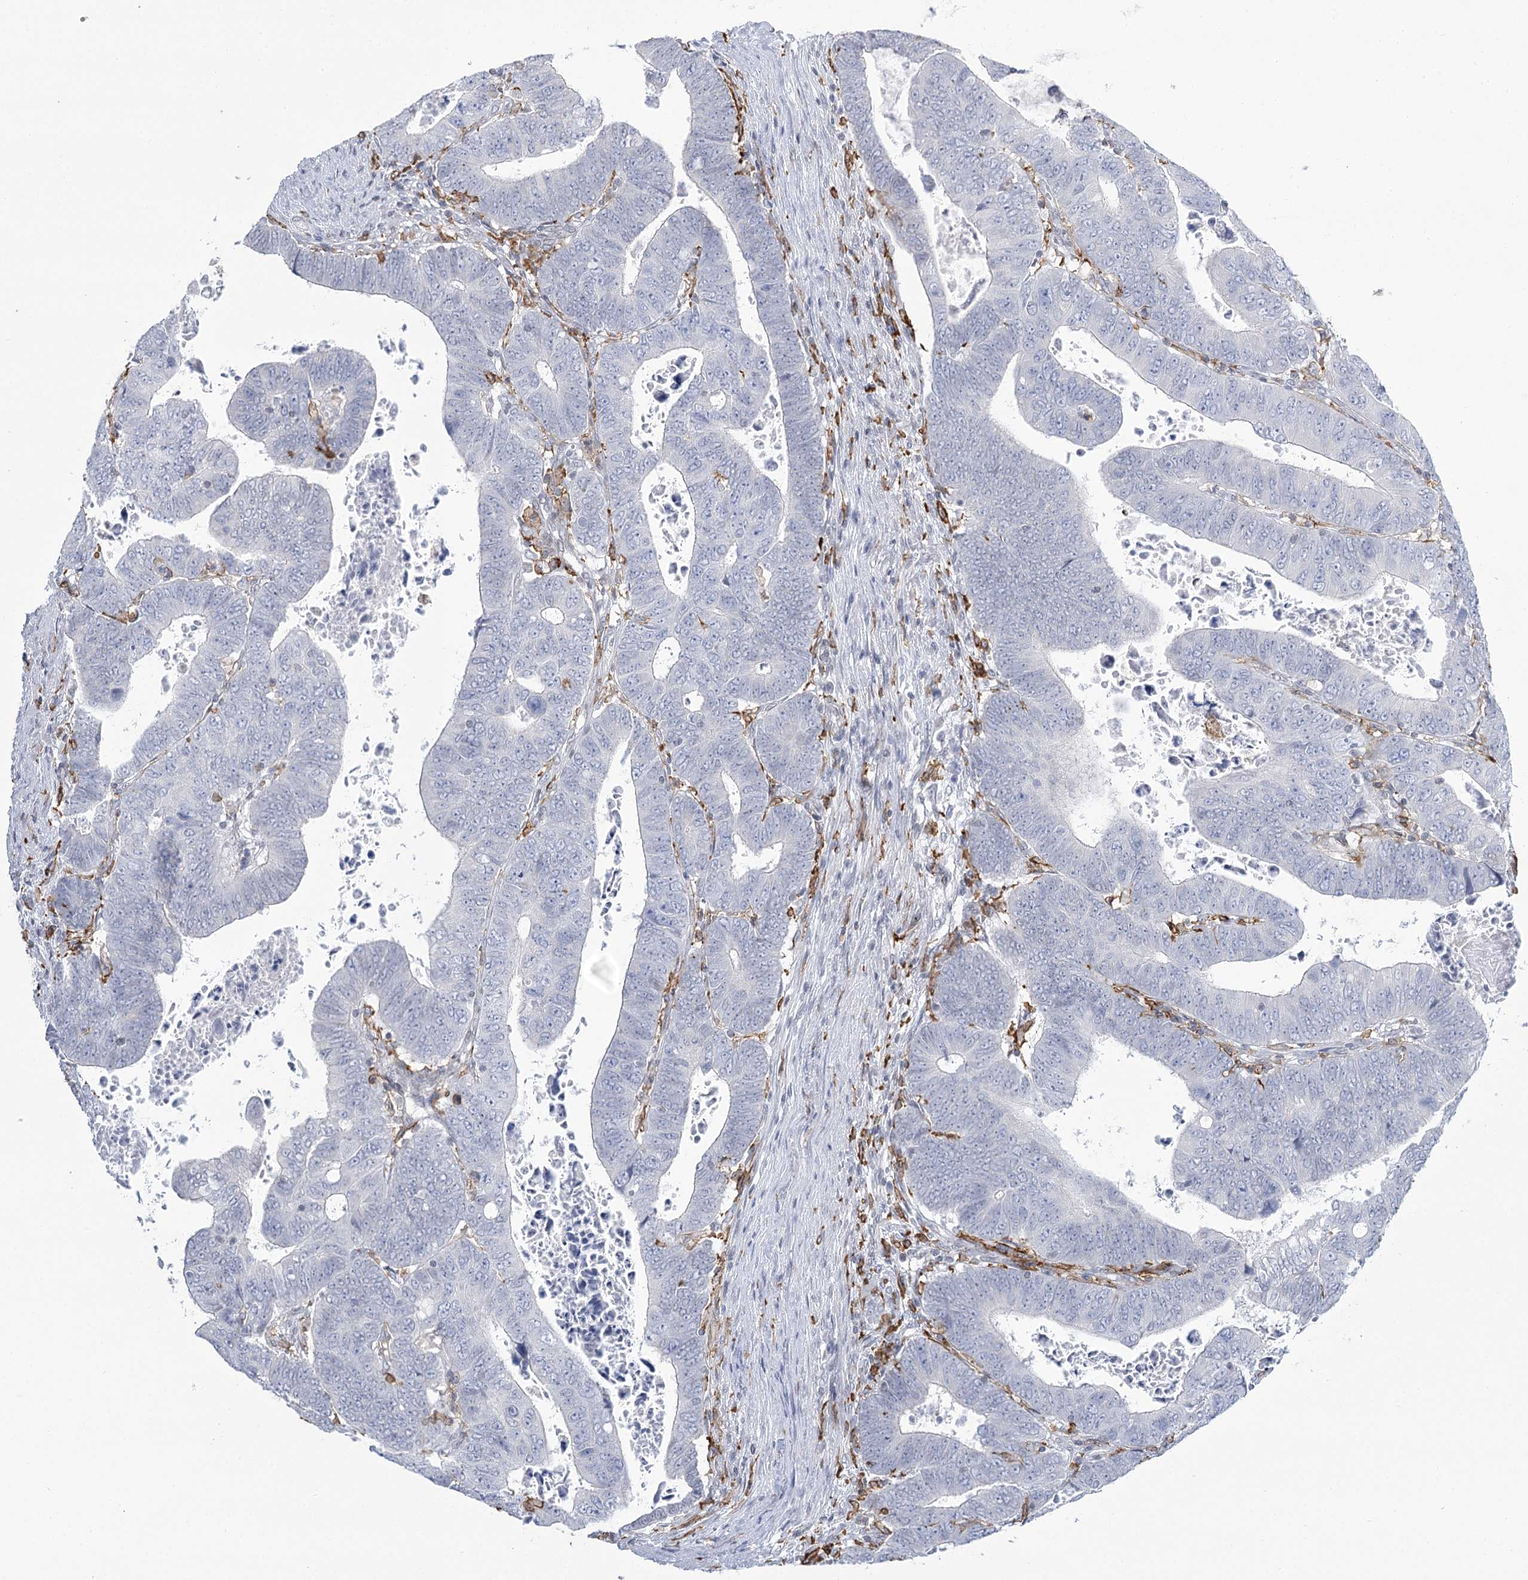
{"staining": {"intensity": "negative", "quantity": "none", "location": "none"}, "tissue": "colorectal cancer", "cell_type": "Tumor cells", "image_type": "cancer", "snomed": [{"axis": "morphology", "description": "Normal tissue, NOS"}, {"axis": "morphology", "description": "Adenocarcinoma, NOS"}, {"axis": "topography", "description": "Rectum"}], "caption": "This is a micrograph of immunohistochemistry (IHC) staining of adenocarcinoma (colorectal), which shows no expression in tumor cells. (Immunohistochemistry (ihc), brightfield microscopy, high magnification).", "gene": "C11orf1", "patient": {"sex": "female", "age": 65}}